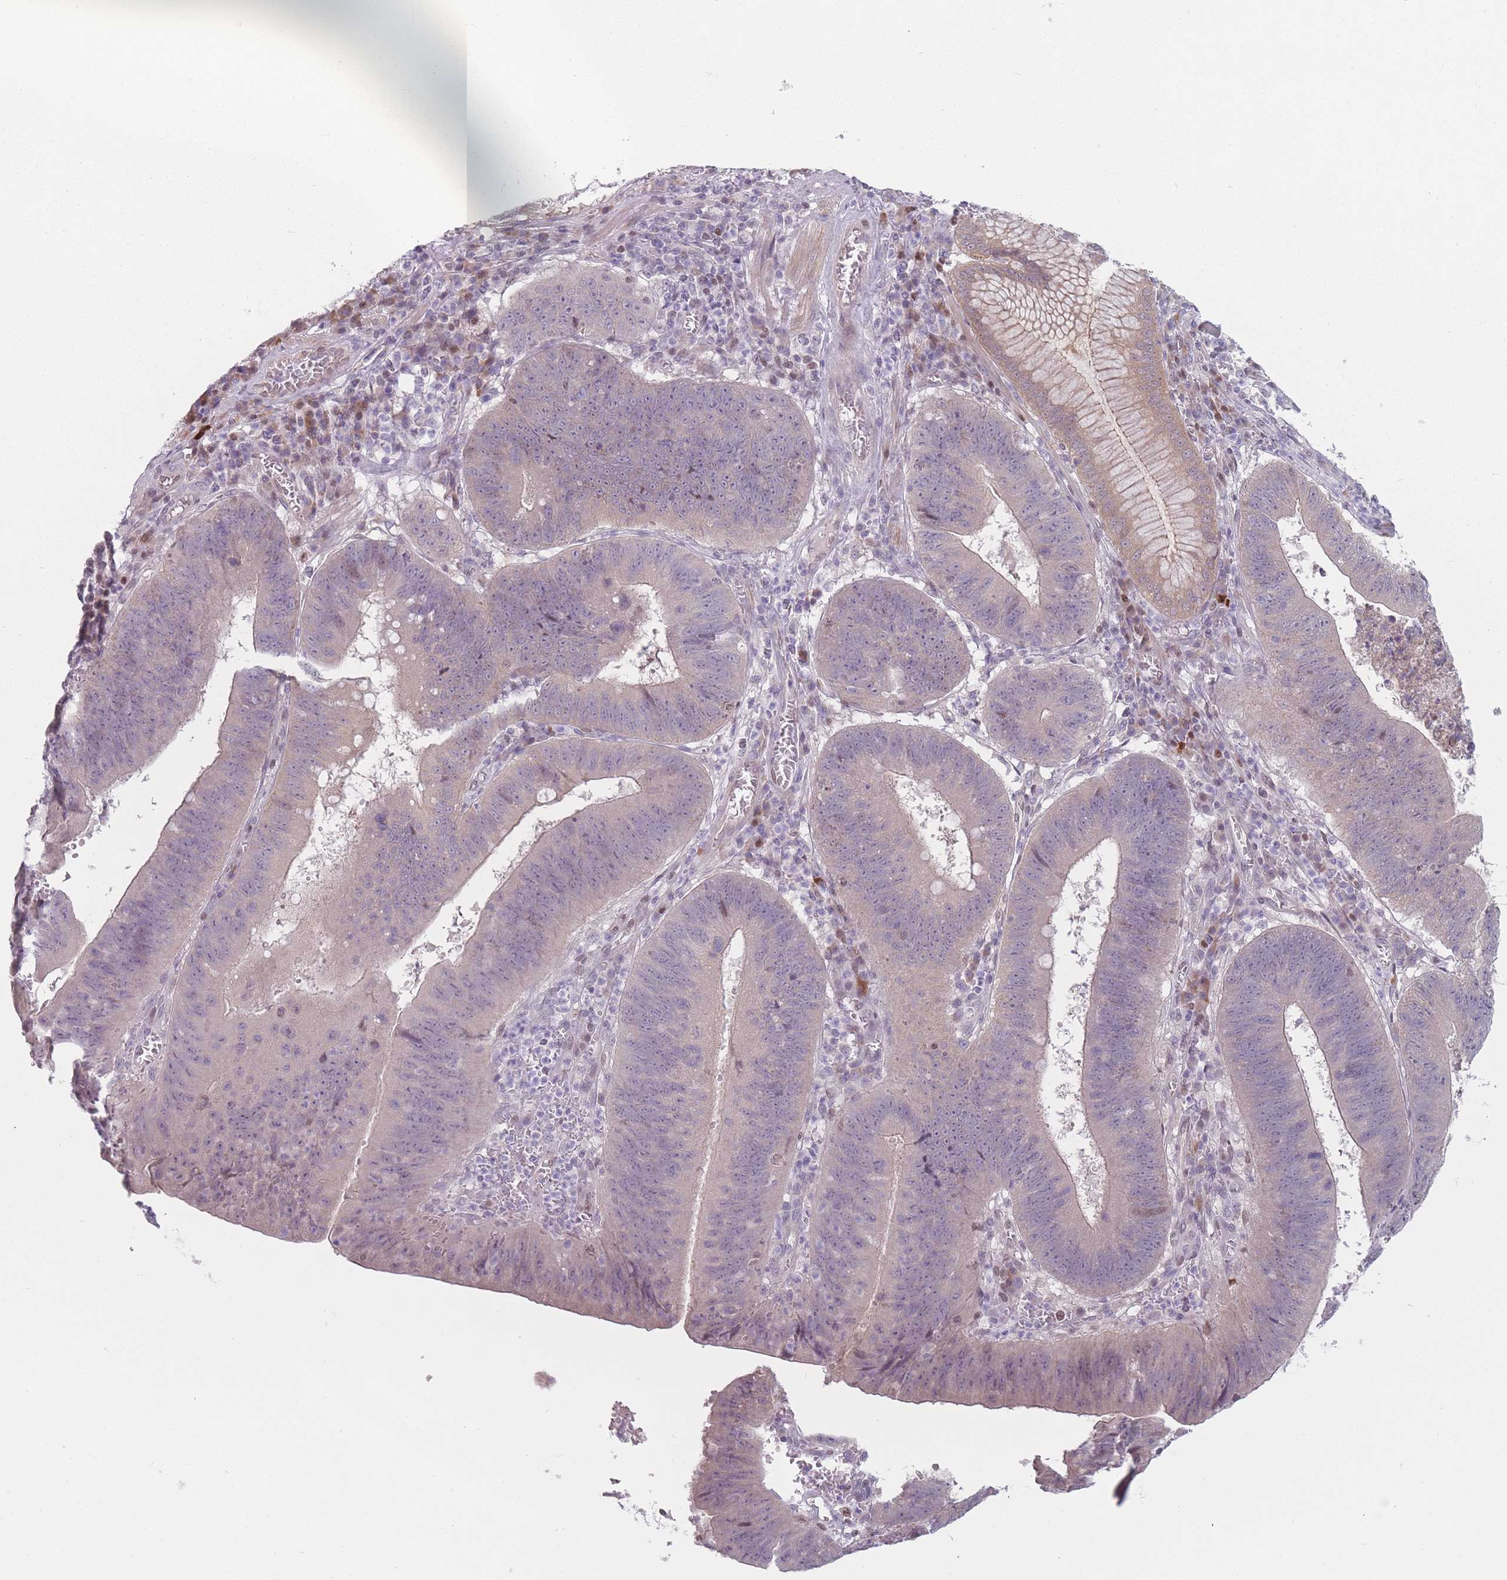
{"staining": {"intensity": "negative", "quantity": "none", "location": "none"}, "tissue": "stomach cancer", "cell_type": "Tumor cells", "image_type": "cancer", "snomed": [{"axis": "morphology", "description": "Adenocarcinoma, NOS"}, {"axis": "topography", "description": "Stomach"}], "caption": "Tumor cells are negative for brown protein staining in stomach cancer.", "gene": "SH3BGRL2", "patient": {"sex": "male", "age": 59}}